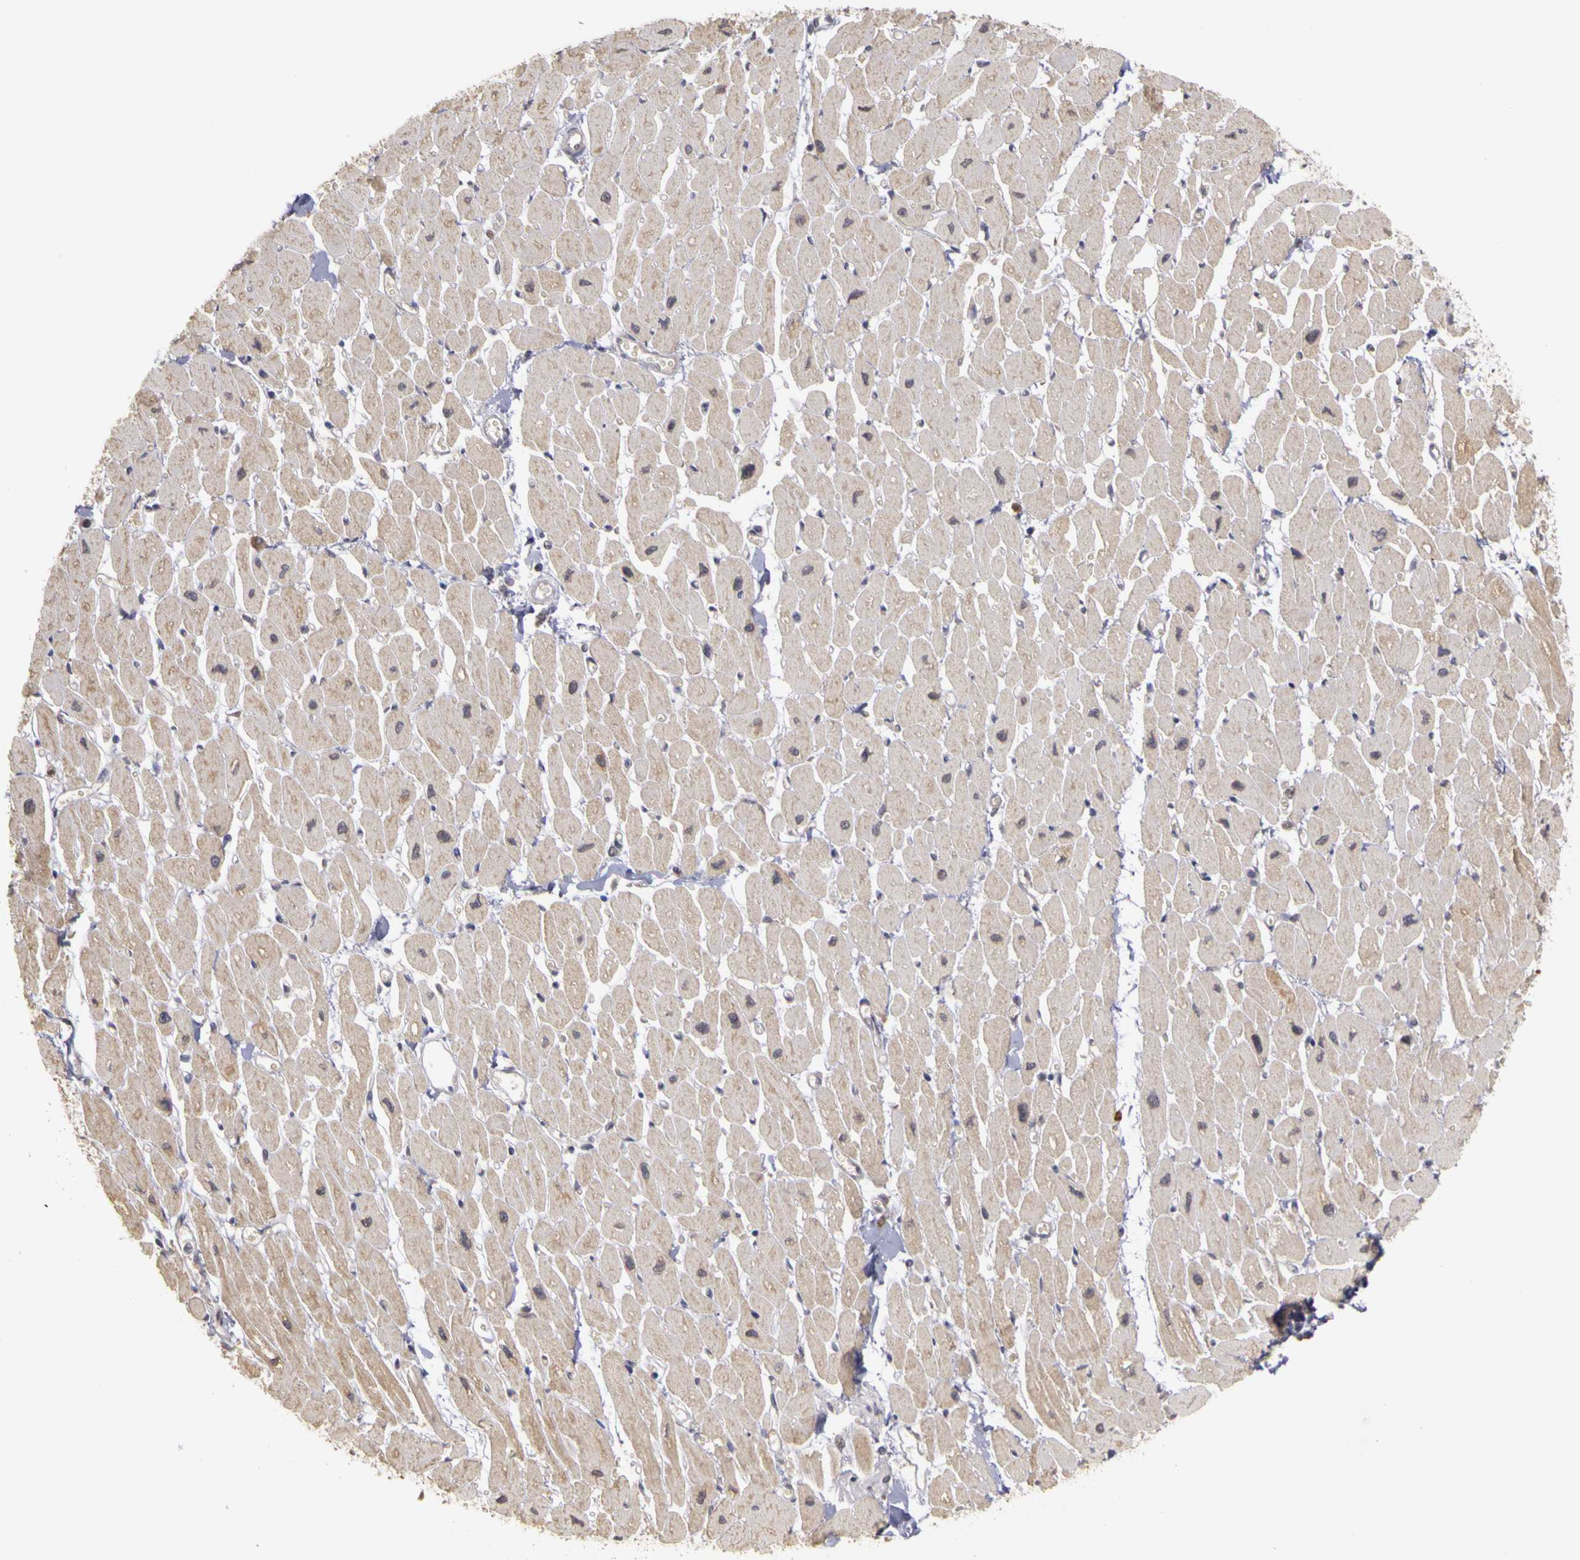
{"staining": {"intensity": "weak", "quantity": "25%-75%", "location": "cytoplasmic/membranous"}, "tissue": "heart muscle", "cell_type": "Cardiomyocytes", "image_type": "normal", "snomed": [{"axis": "morphology", "description": "Normal tissue, NOS"}, {"axis": "topography", "description": "Heart"}], "caption": "Normal heart muscle reveals weak cytoplasmic/membranous expression in about 25%-75% of cardiomyocytes.", "gene": "FRMD7", "patient": {"sex": "female", "age": 54}}